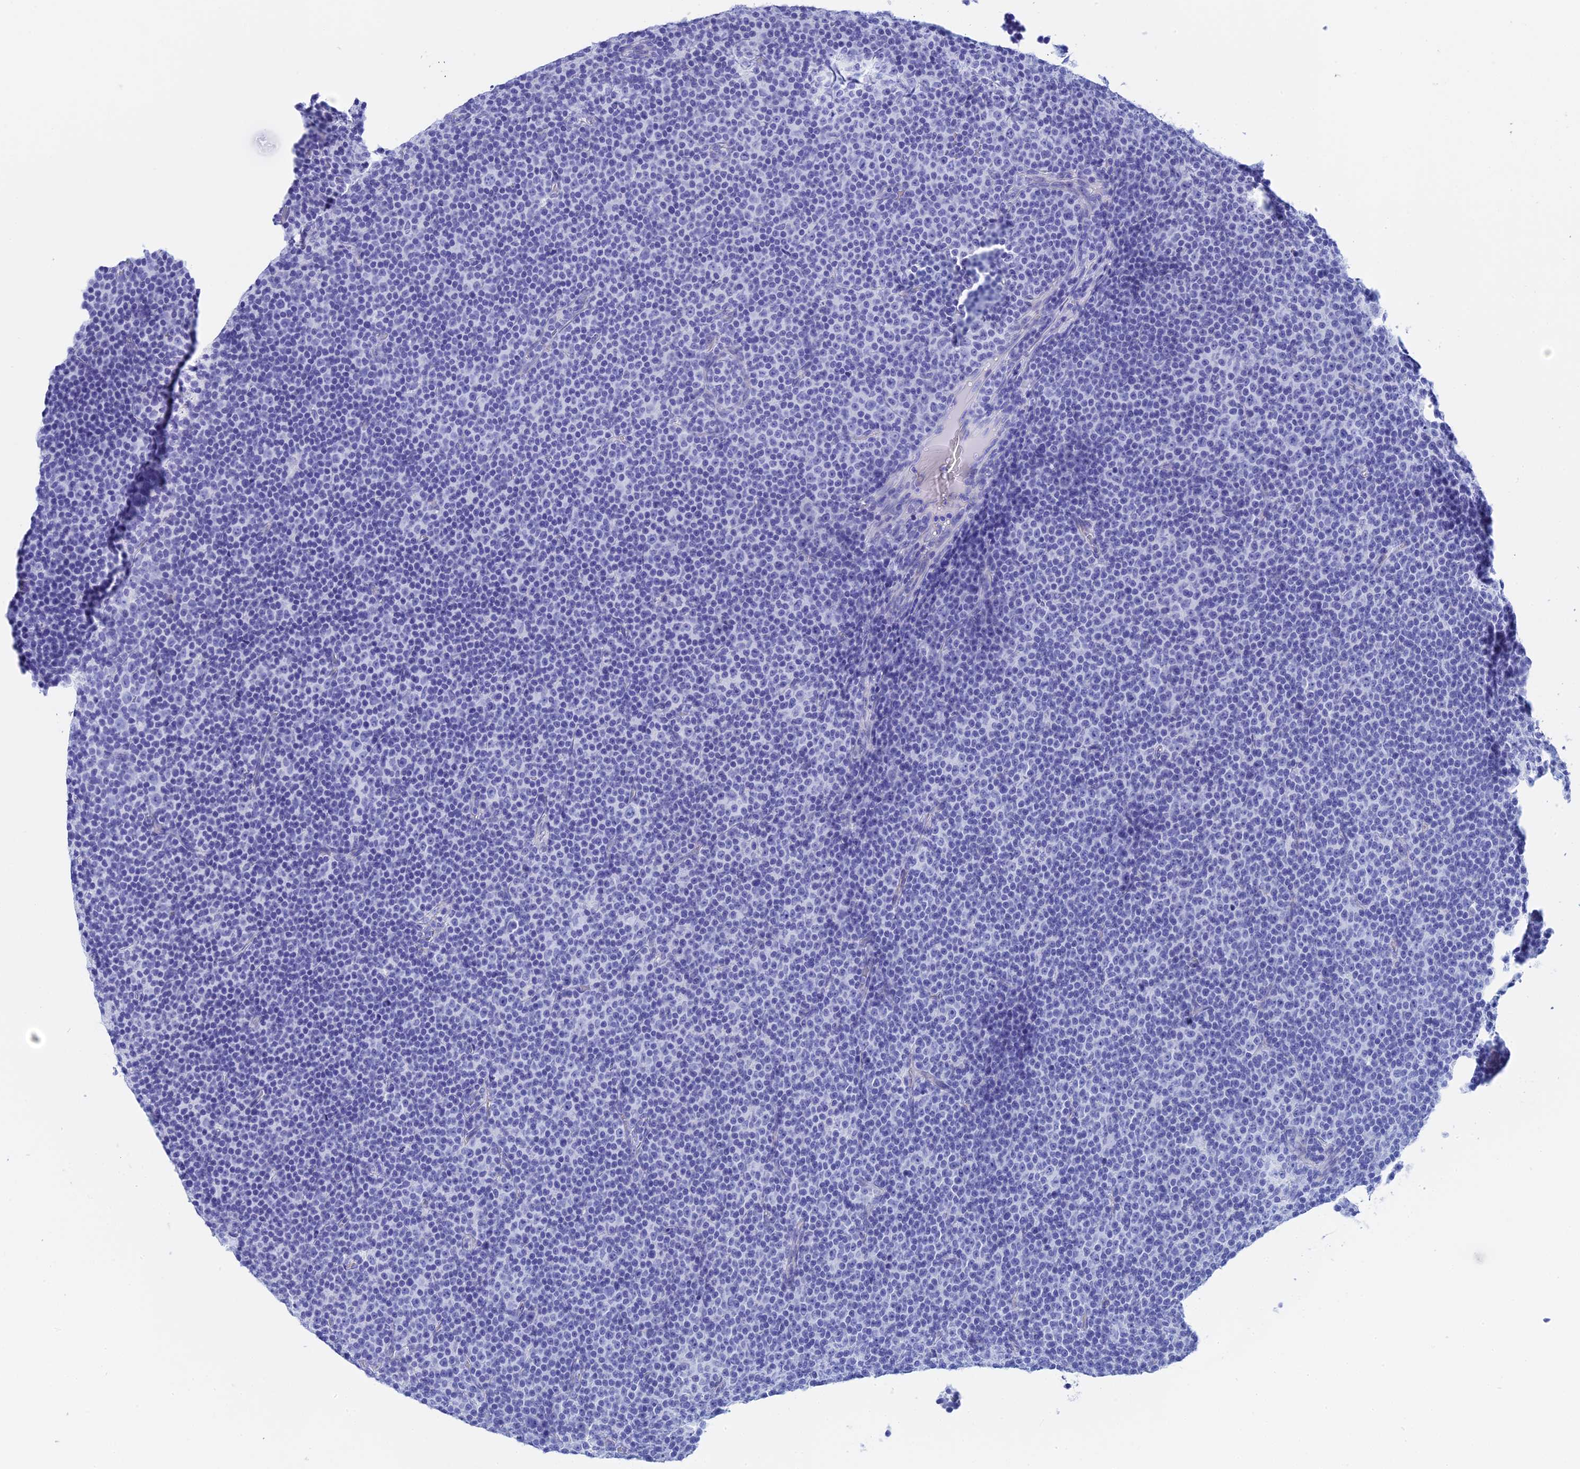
{"staining": {"intensity": "negative", "quantity": "none", "location": "none"}, "tissue": "lymphoma", "cell_type": "Tumor cells", "image_type": "cancer", "snomed": [{"axis": "morphology", "description": "Malignant lymphoma, non-Hodgkin's type, Low grade"}, {"axis": "topography", "description": "Lymph node"}], "caption": "Low-grade malignant lymphoma, non-Hodgkin's type was stained to show a protein in brown. There is no significant positivity in tumor cells.", "gene": "TEX101", "patient": {"sex": "female", "age": 67}}